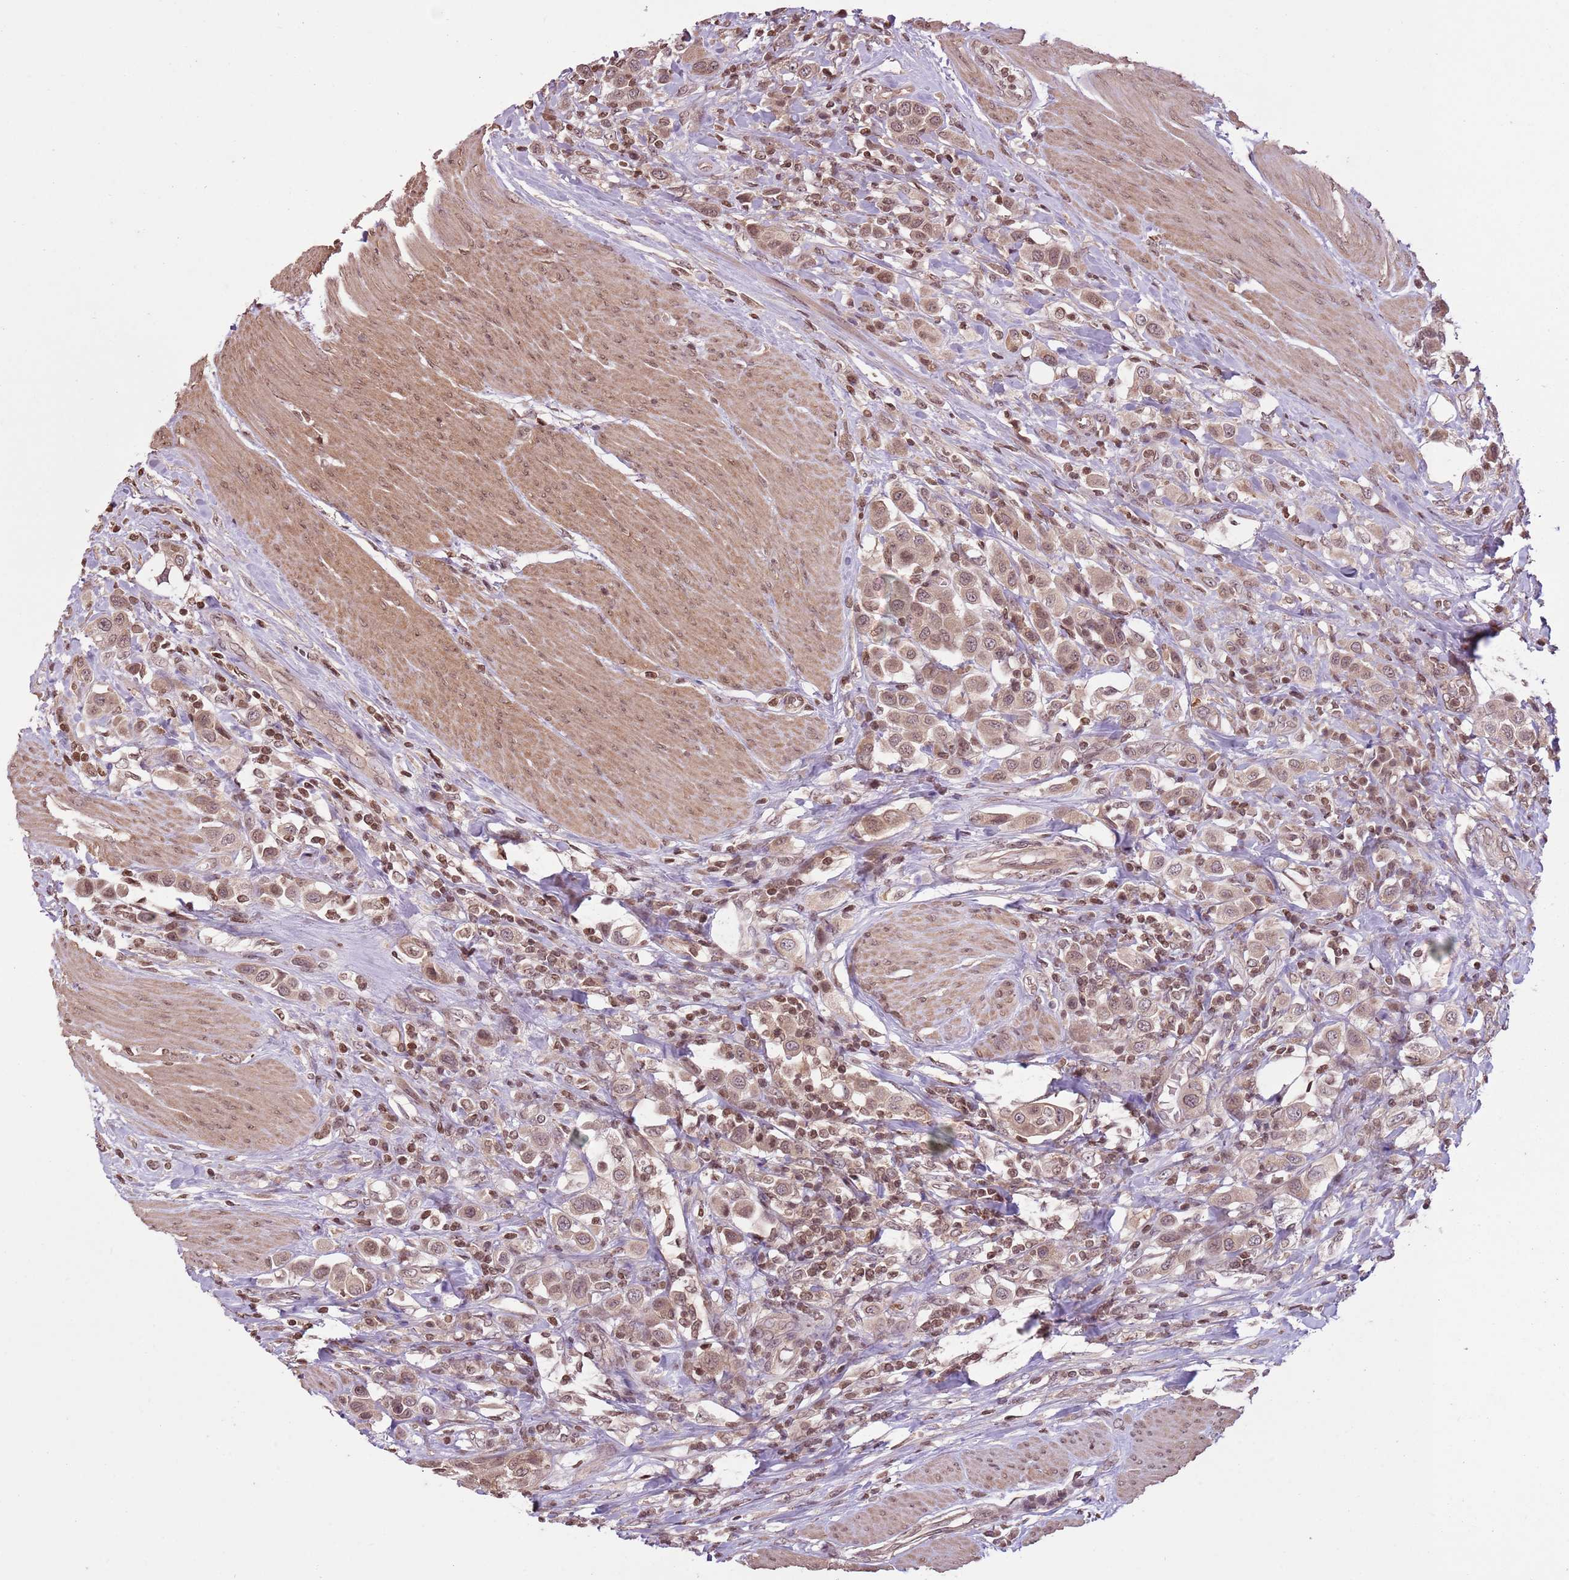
{"staining": {"intensity": "moderate", "quantity": ">75%", "location": "cytoplasmic/membranous,nuclear"}, "tissue": "urothelial cancer", "cell_type": "Tumor cells", "image_type": "cancer", "snomed": [{"axis": "morphology", "description": "Urothelial carcinoma, High grade"}, {"axis": "topography", "description": "Urinary bladder"}], "caption": "The histopathology image exhibits a brown stain indicating the presence of a protein in the cytoplasmic/membranous and nuclear of tumor cells in high-grade urothelial carcinoma.", "gene": "CAPN9", "patient": {"sex": "male", "age": 50}}